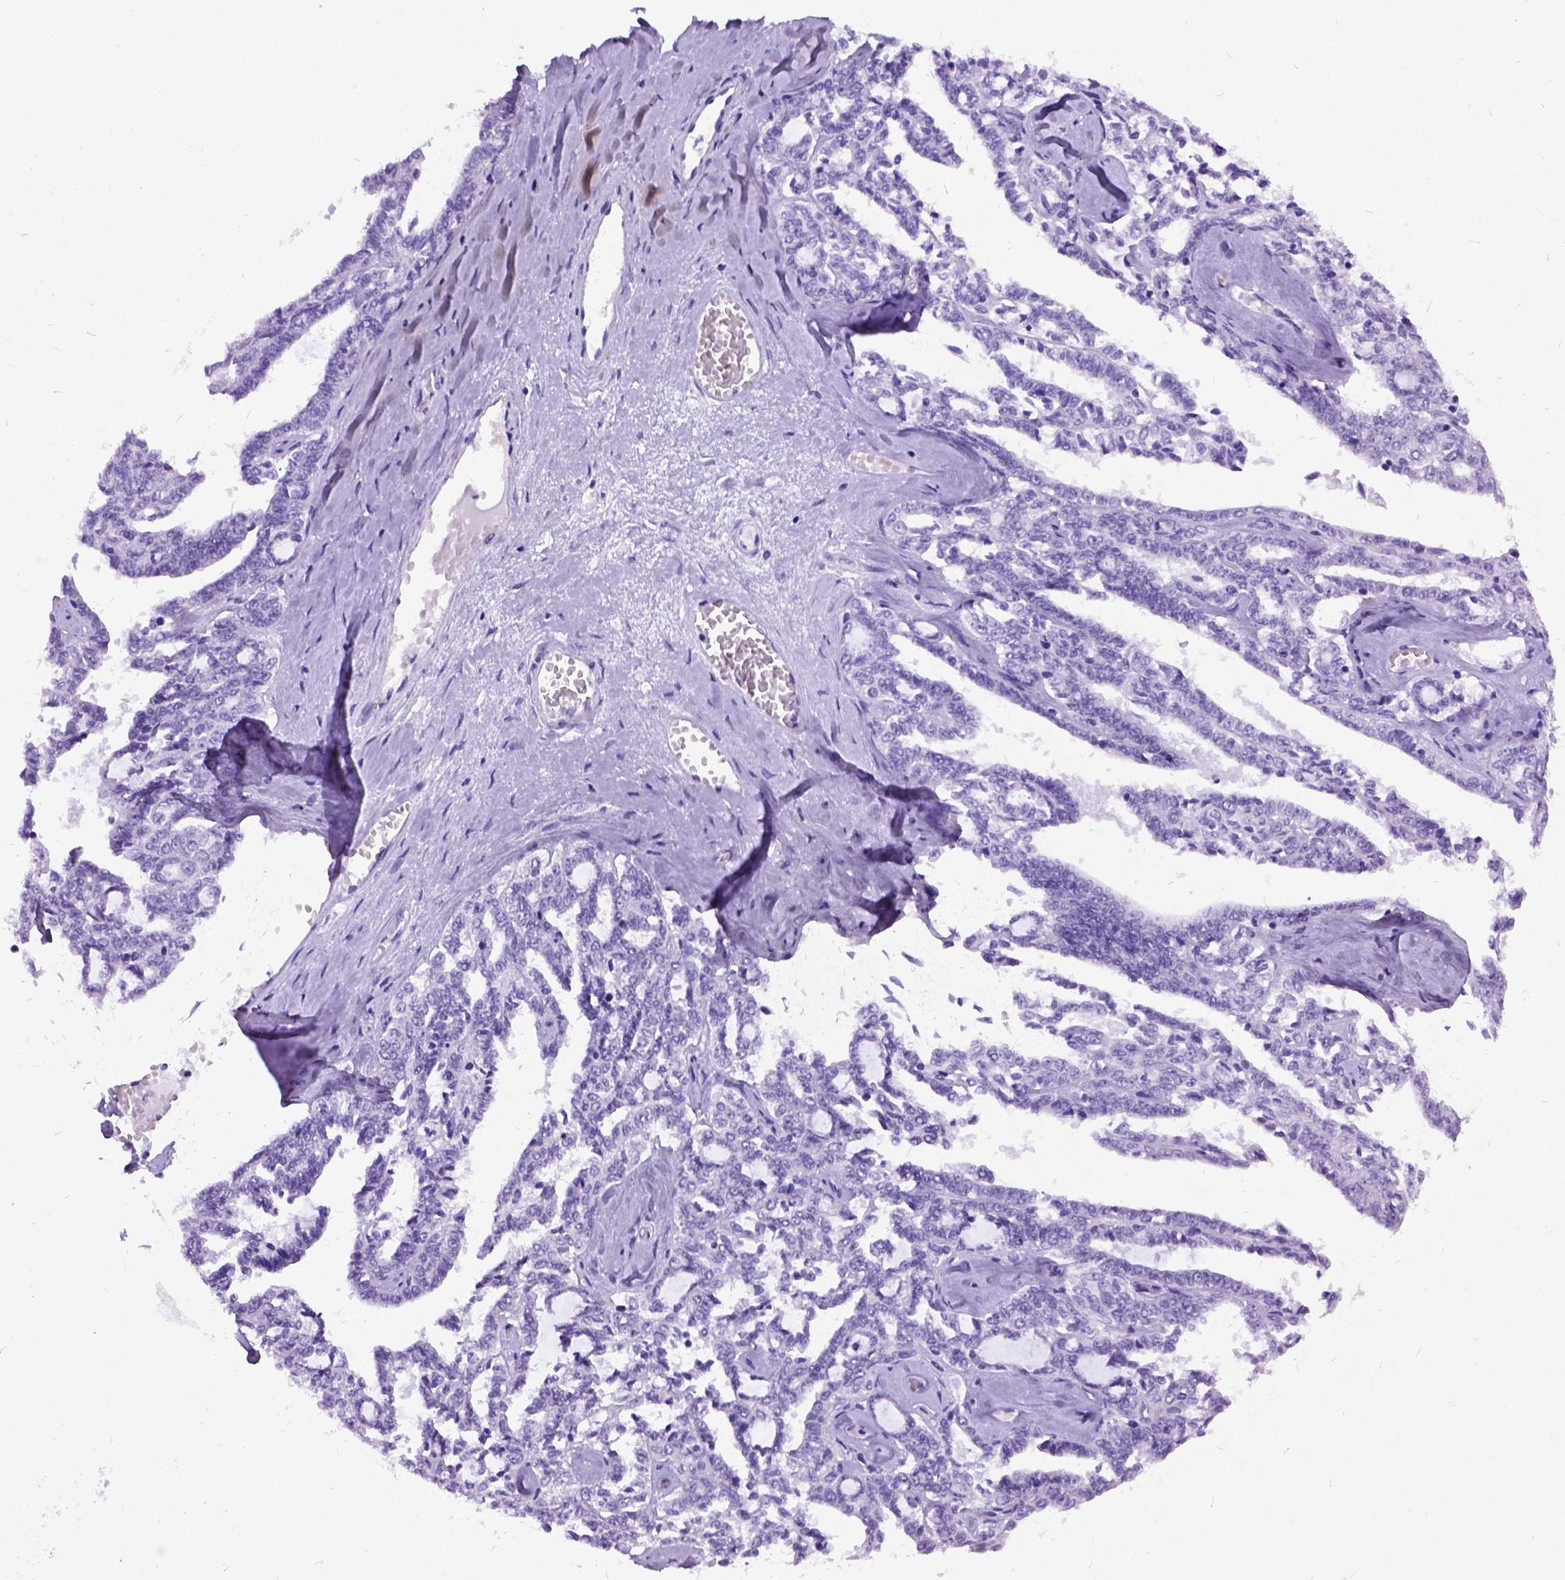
{"staining": {"intensity": "negative", "quantity": "none", "location": "none"}, "tissue": "ovarian cancer", "cell_type": "Tumor cells", "image_type": "cancer", "snomed": [{"axis": "morphology", "description": "Cystadenocarcinoma, serous, NOS"}, {"axis": "topography", "description": "Ovary"}], "caption": "IHC of ovarian serous cystadenocarcinoma shows no staining in tumor cells.", "gene": "NEUROD4", "patient": {"sex": "female", "age": 71}}